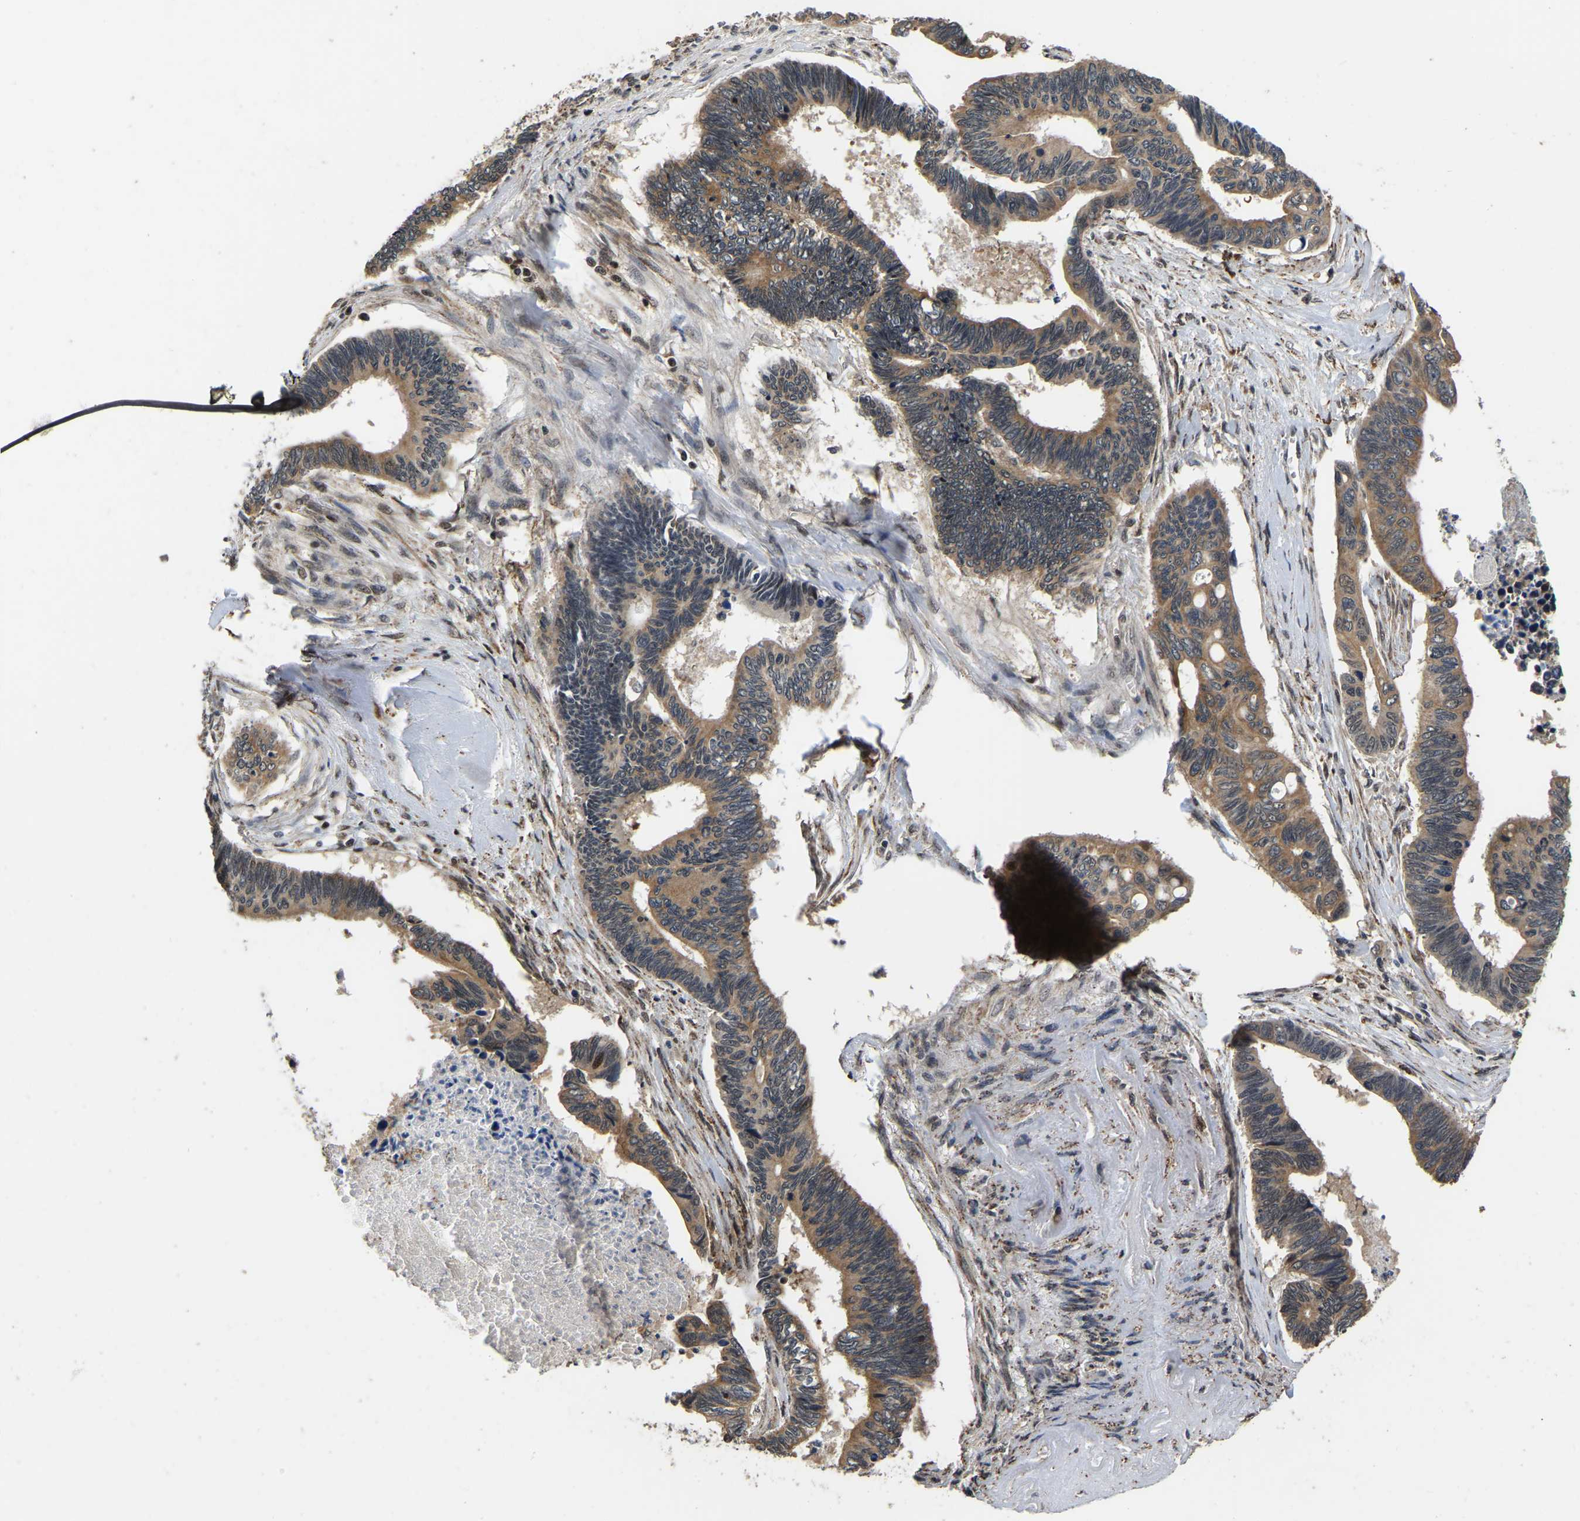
{"staining": {"intensity": "moderate", "quantity": ">75%", "location": "cytoplasmic/membranous"}, "tissue": "pancreatic cancer", "cell_type": "Tumor cells", "image_type": "cancer", "snomed": [{"axis": "morphology", "description": "Adenocarcinoma, NOS"}, {"axis": "topography", "description": "Pancreas"}], "caption": "Pancreatic cancer (adenocarcinoma) stained for a protein (brown) demonstrates moderate cytoplasmic/membranous positive positivity in about >75% of tumor cells.", "gene": "CIAO1", "patient": {"sex": "female", "age": 70}}